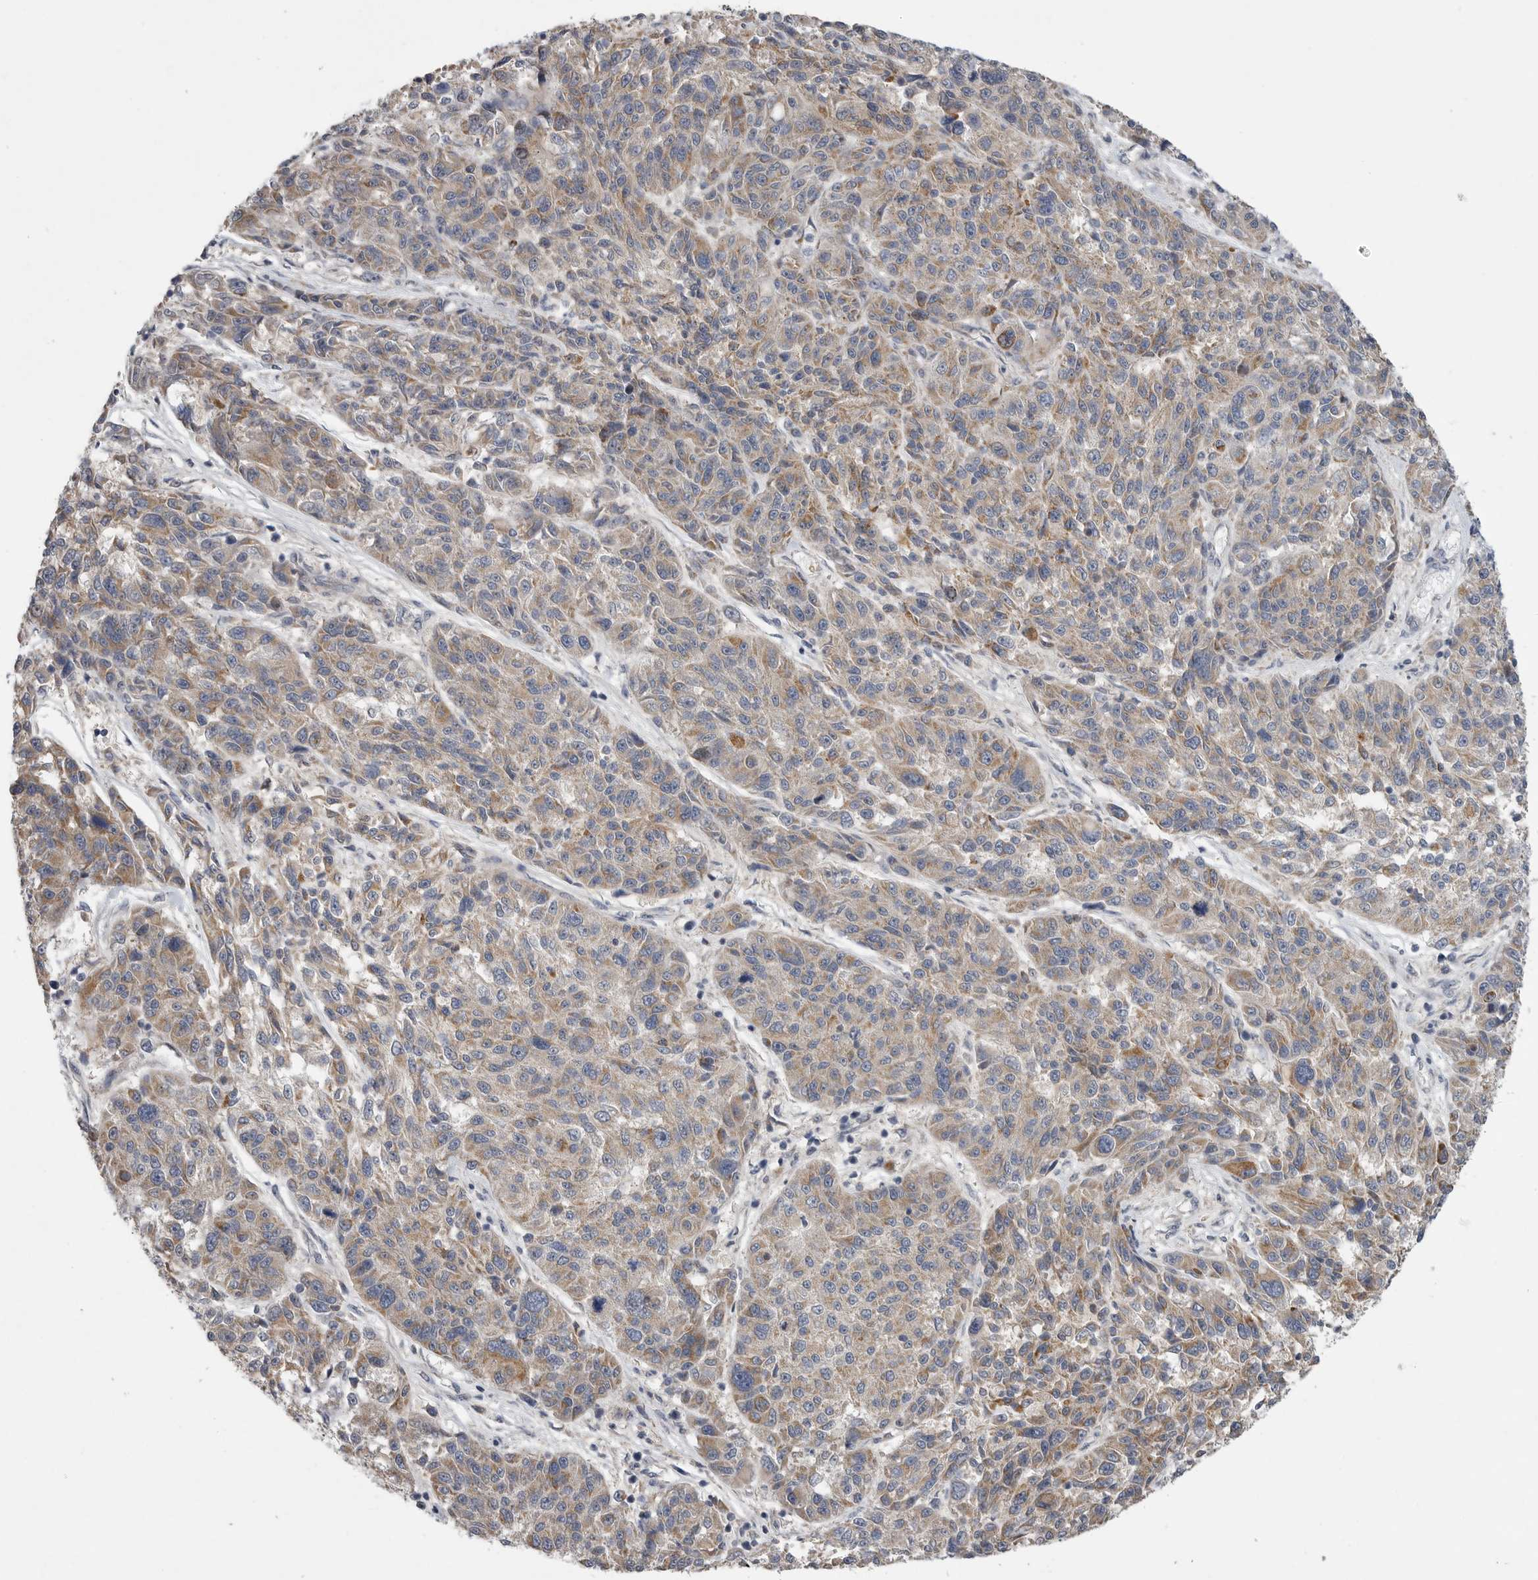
{"staining": {"intensity": "moderate", "quantity": ">75%", "location": "cytoplasmic/membranous"}, "tissue": "melanoma", "cell_type": "Tumor cells", "image_type": "cancer", "snomed": [{"axis": "morphology", "description": "Malignant melanoma, NOS"}, {"axis": "topography", "description": "Skin"}], "caption": "A brown stain shows moderate cytoplasmic/membranous positivity of a protein in human melanoma tumor cells.", "gene": "FBXO43", "patient": {"sex": "male", "age": 53}}